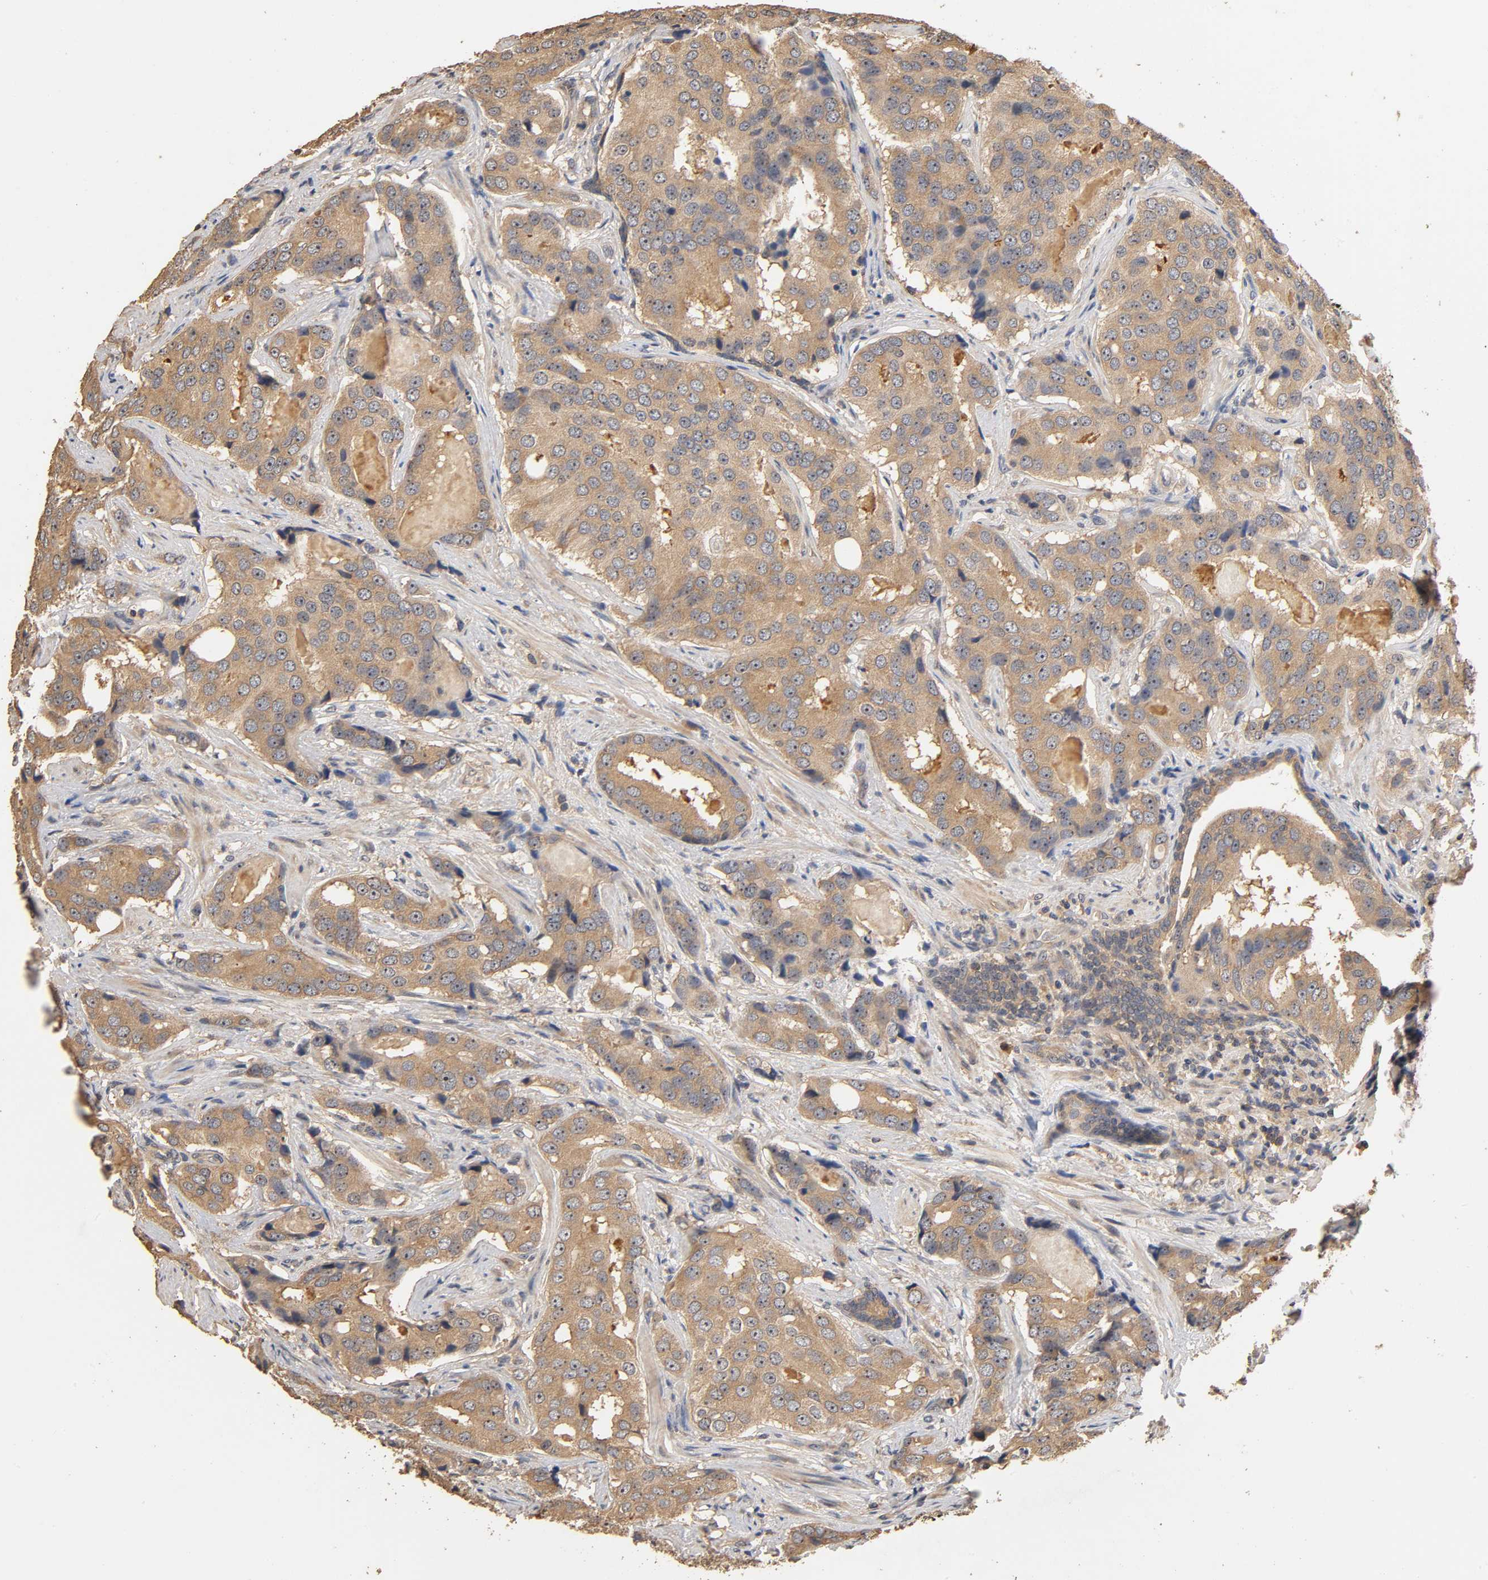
{"staining": {"intensity": "moderate", "quantity": ">75%", "location": "cytoplasmic/membranous"}, "tissue": "prostate cancer", "cell_type": "Tumor cells", "image_type": "cancer", "snomed": [{"axis": "morphology", "description": "Adenocarcinoma, High grade"}, {"axis": "topography", "description": "Prostate"}], "caption": "Immunohistochemistry (IHC) micrograph of neoplastic tissue: human high-grade adenocarcinoma (prostate) stained using immunohistochemistry displays medium levels of moderate protein expression localized specifically in the cytoplasmic/membranous of tumor cells, appearing as a cytoplasmic/membranous brown color.", "gene": "ARHGEF7", "patient": {"sex": "male", "age": 58}}